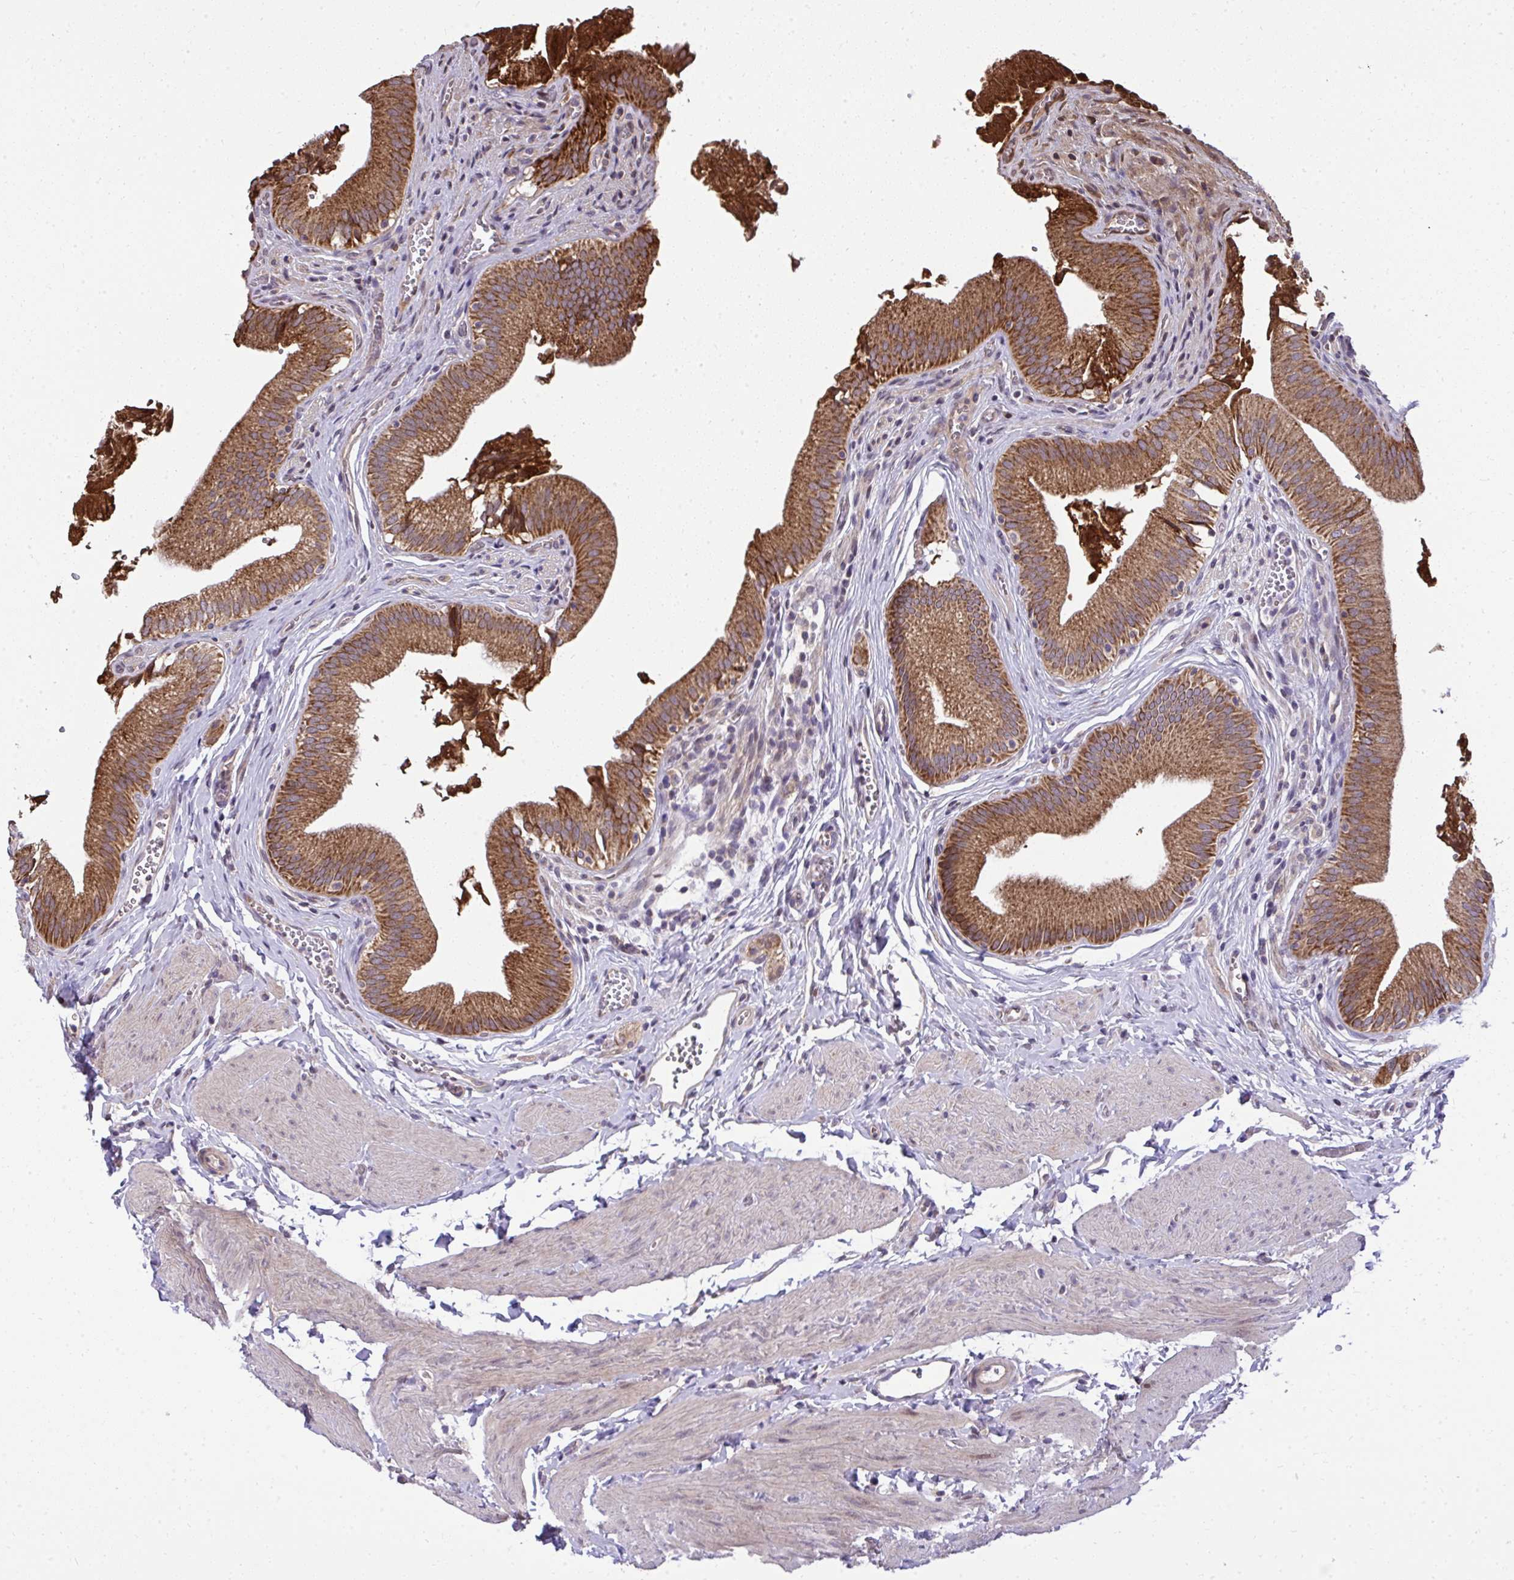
{"staining": {"intensity": "strong", "quantity": ">75%", "location": "cytoplasmic/membranous"}, "tissue": "gallbladder", "cell_type": "Glandular cells", "image_type": "normal", "snomed": [{"axis": "morphology", "description": "Normal tissue, NOS"}, {"axis": "topography", "description": "Gallbladder"}, {"axis": "topography", "description": "Peripheral nerve tissue"}], "caption": "A photomicrograph of human gallbladder stained for a protein demonstrates strong cytoplasmic/membranous brown staining in glandular cells.", "gene": "RDH14", "patient": {"sex": "male", "age": 17}}